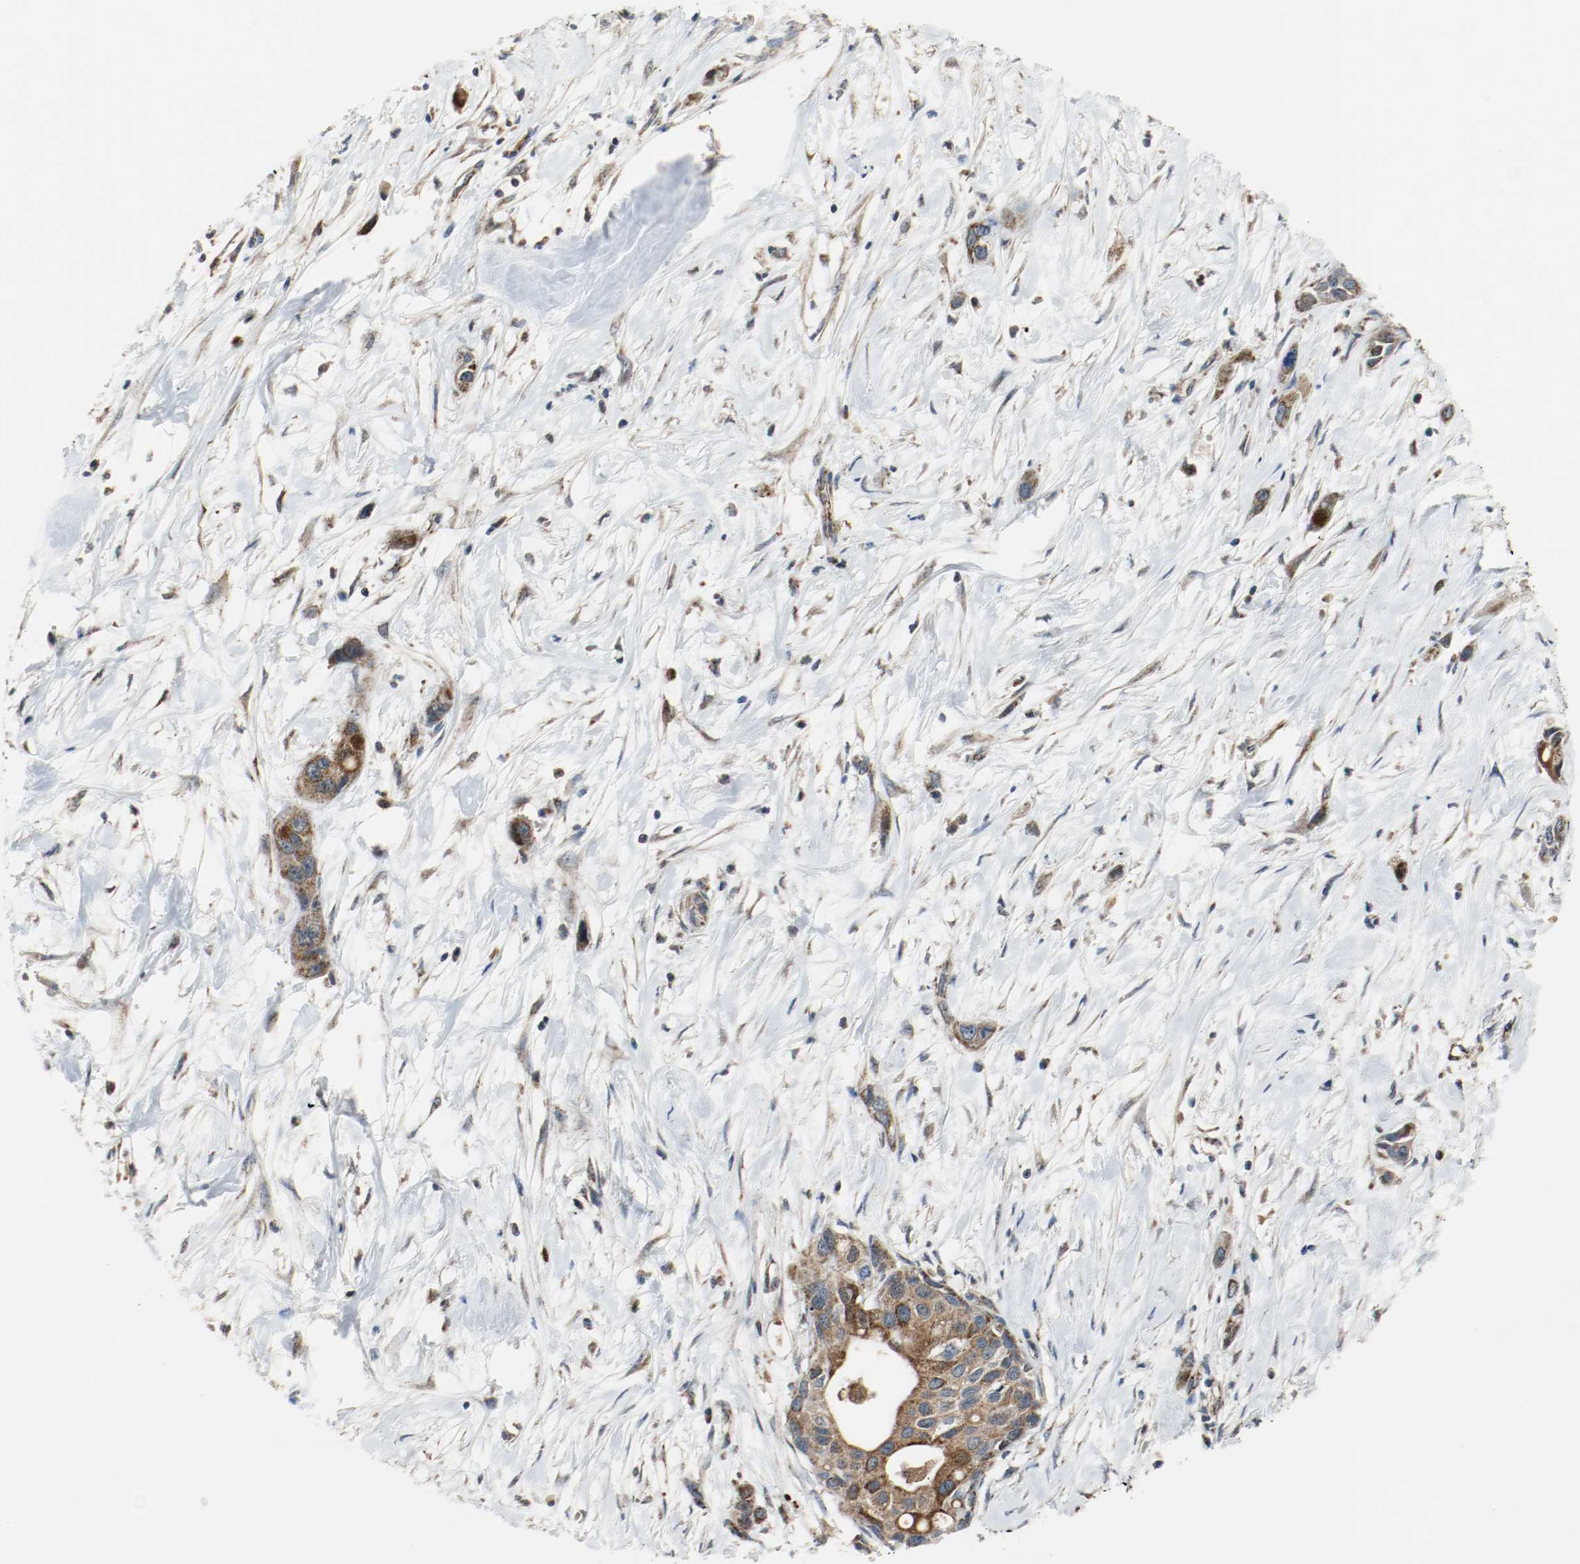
{"staining": {"intensity": "moderate", "quantity": ">75%", "location": "cytoplasmic/membranous"}, "tissue": "pancreatic cancer", "cell_type": "Tumor cells", "image_type": "cancer", "snomed": [{"axis": "morphology", "description": "Adenocarcinoma, NOS"}, {"axis": "topography", "description": "Pancreas"}], "caption": "There is medium levels of moderate cytoplasmic/membranous staining in tumor cells of pancreatic cancer, as demonstrated by immunohistochemical staining (brown color).", "gene": "TXNRD1", "patient": {"sex": "female", "age": 60}}